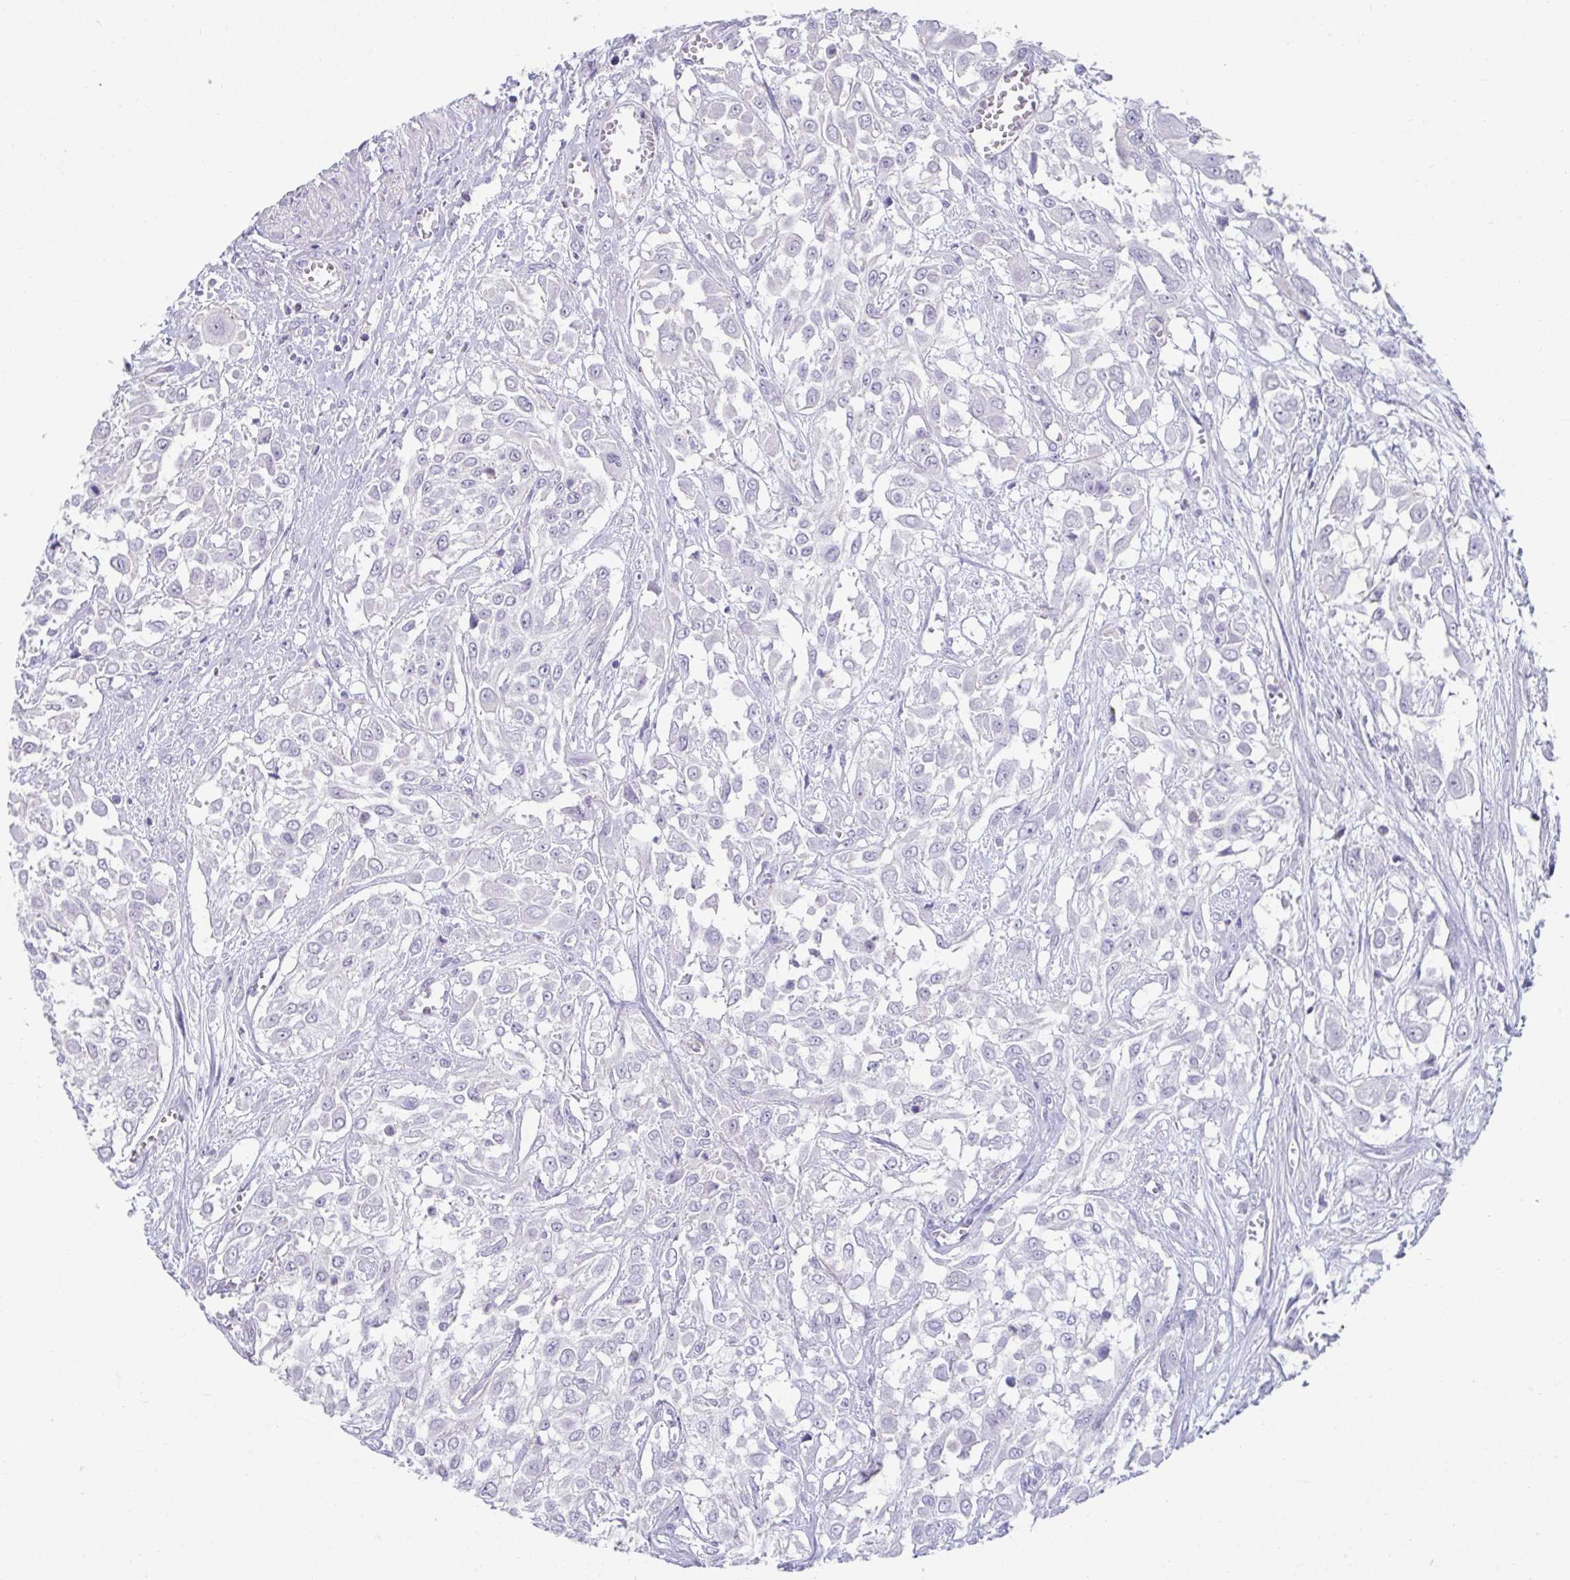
{"staining": {"intensity": "negative", "quantity": "none", "location": "none"}, "tissue": "urothelial cancer", "cell_type": "Tumor cells", "image_type": "cancer", "snomed": [{"axis": "morphology", "description": "Urothelial carcinoma, High grade"}, {"axis": "topography", "description": "Urinary bladder"}], "caption": "Image shows no protein staining in tumor cells of urothelial cancer tissue.", "gene": "CXCR1", "patient": {"sex": "male", "age": 57}}